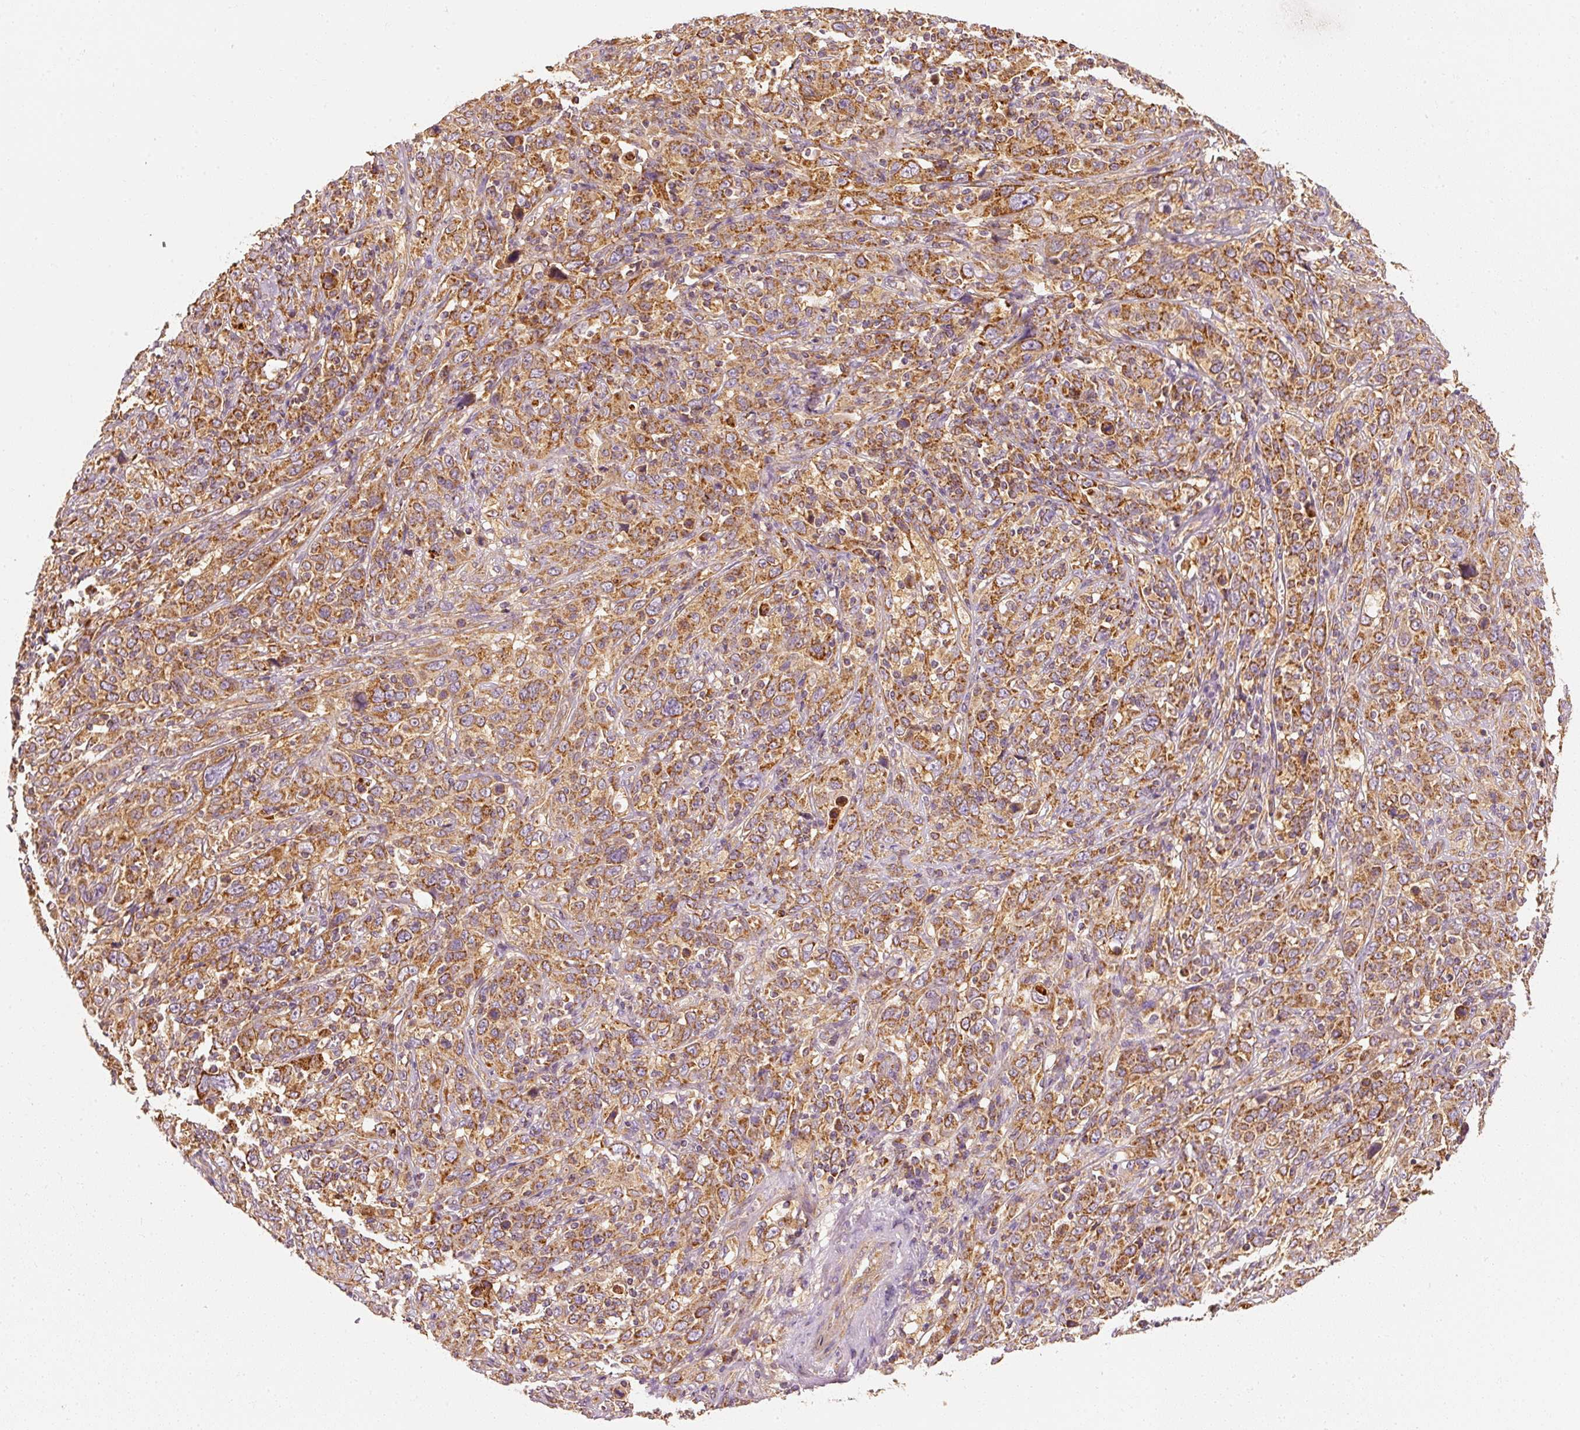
{"staining": {"intensity": "strong", "quantity": ">75%", "location": "cytoplasmic/membranous"}, "tissue": "cervical cancer", "cell_type": "Tumor cells", "image_type": "cancer", "snomed": [{"axis": "morphology", "description": "Squamous cell carcinoma, NOS"}, {"axis": "topography", "description": "Cervix"}], "caption": "Immunohistochemical staining of squamous cell carcinoma (cervical) demonstrates high levels of strong cytoplasmic/membranous expression in approximately >75% of tumor cells. (DAB (3,3'-diaminobenzidine) IHC with brightfield microscopy, high magnification).", "gene": "TOMM40", "patient": {"sex": "female", "age": 46}}